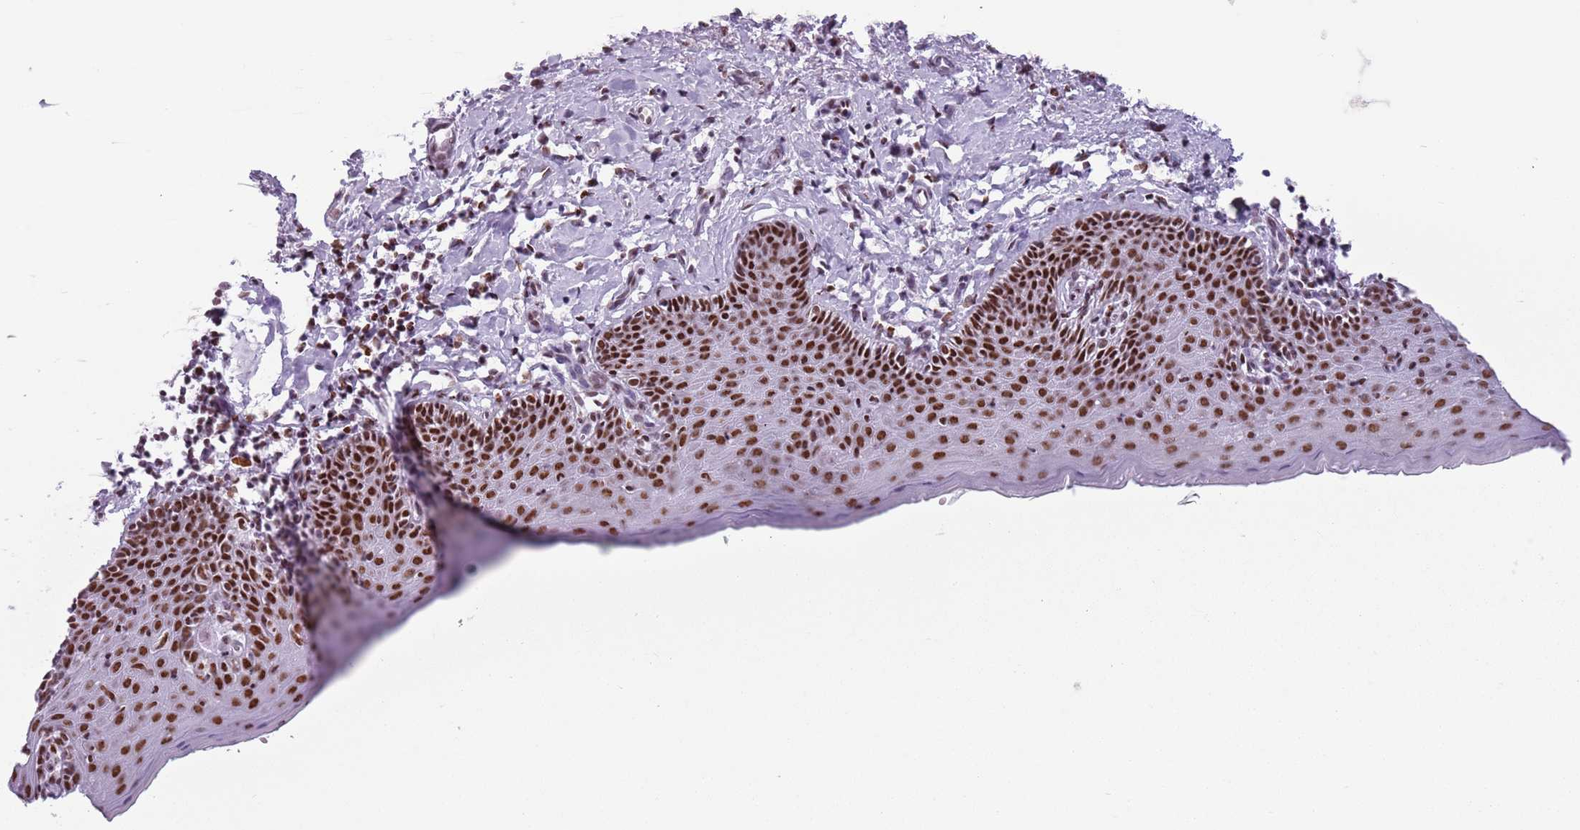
{"staining": {"intensity": "strong", "quantity": ">75%", "location": "nuclear"}, "tissue": "skin", "cell_type": "Epidermal cells", "image_type": "normal", "snomed": [{"axis": "morphology", "description": "Normal tissue, NOS"}, {"axis": "topography", "description": "Vulva"}], "caption": "Strong nuclear protein expression is identified in about >75% of epidermal cells in skin.", "gene": "FAM104B", "patient": {"sex": "female", "age": 66}}